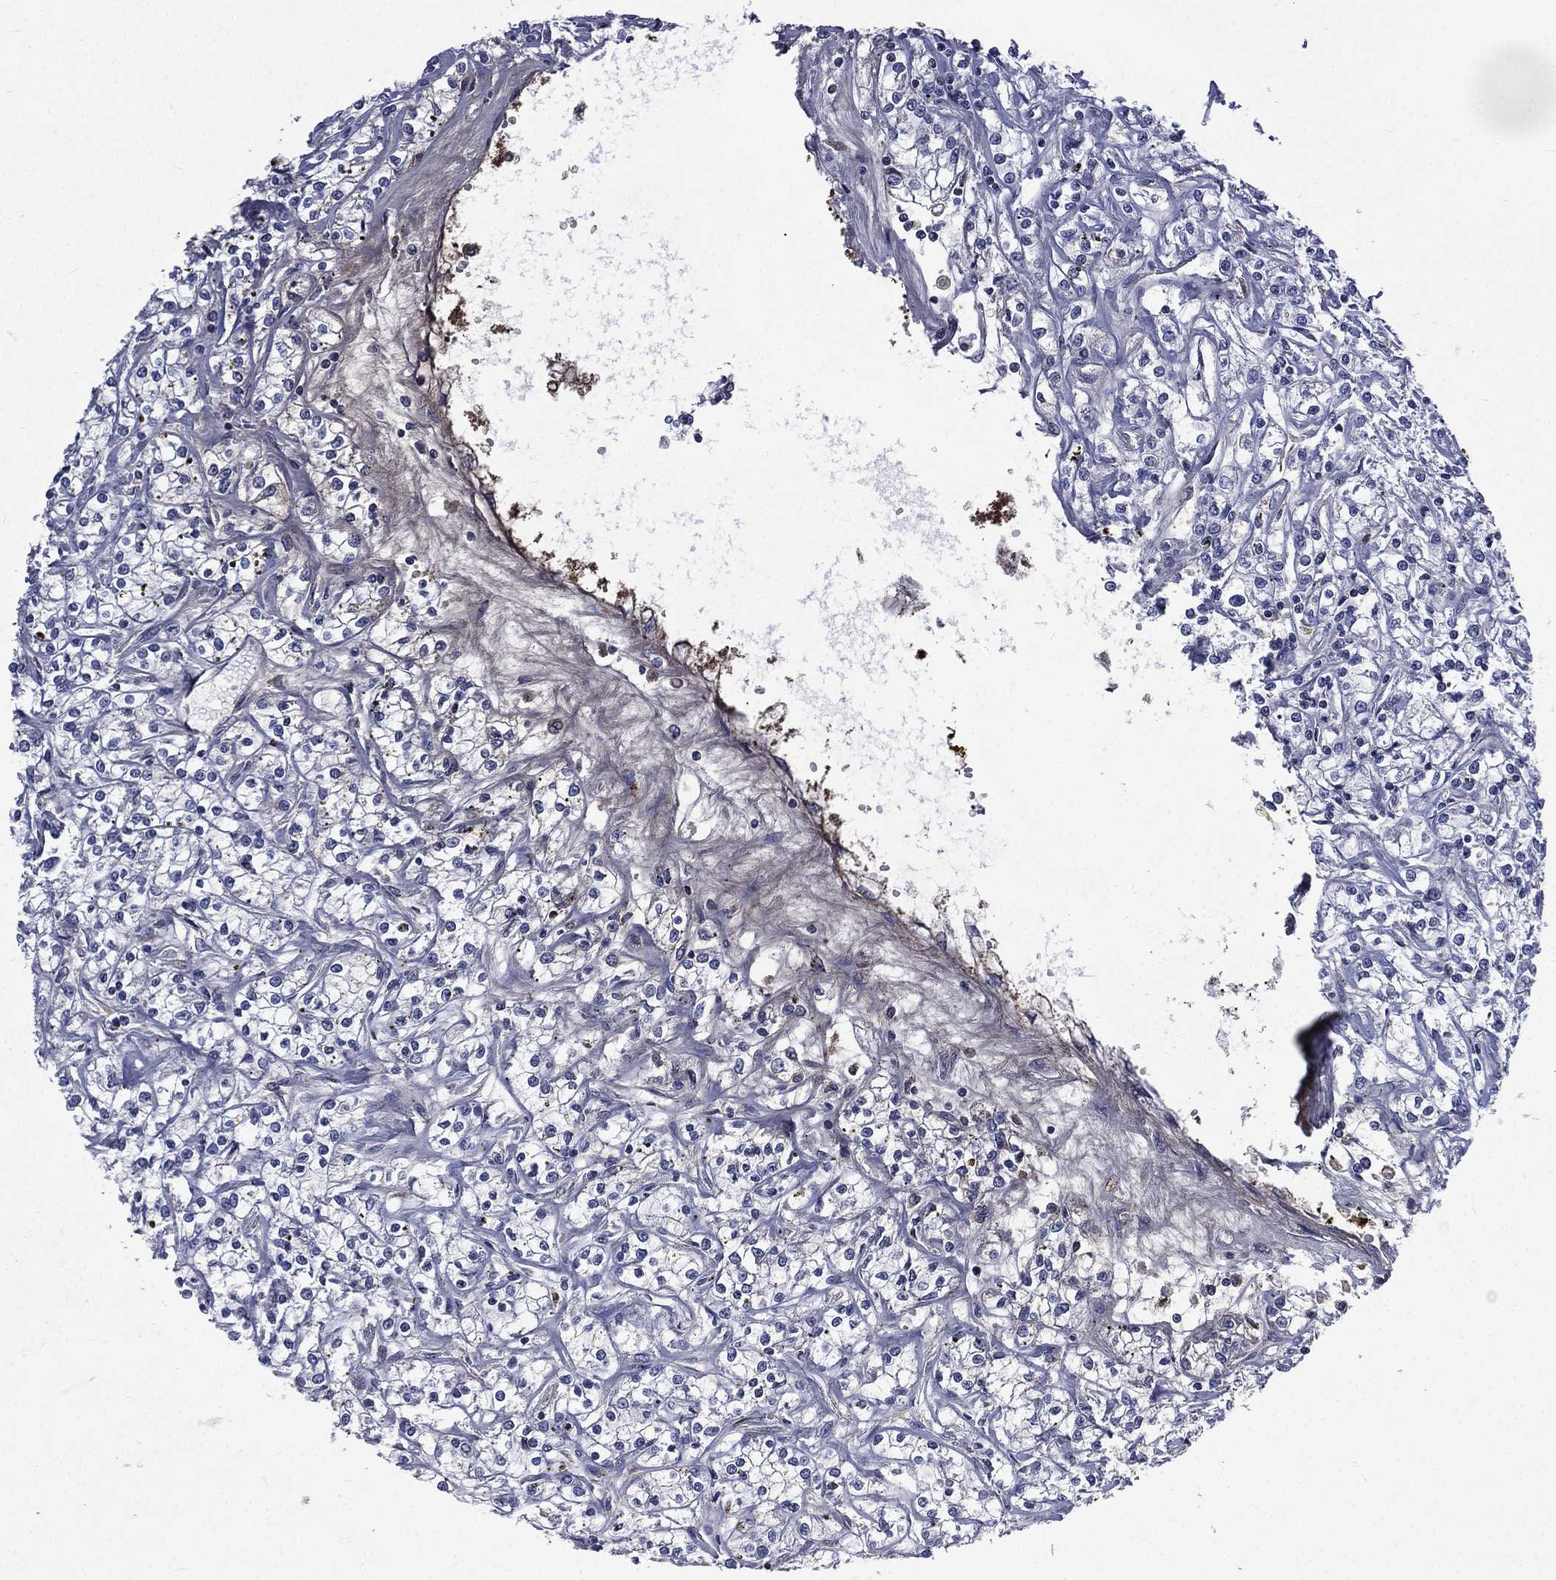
{"staining": {"intensity": "negative", "quantity": "none", "location": "none"}, "tissue": "renal cancer", "cell_type": "Tumor cells", "image_type": "cancer", "snomed": [{"axis": "morphology", "description": "Adenocarcinoma, NOS"}, {"axis": "topography", "description": "Kidney"}], "caption": "The image exhibits no significant positivity in tumor cells of renal cancer (adenocarcinoma). The staining is performed using DAB (3,3'-diaminobenzidine) brown chromogen with nuclei counter-stained in using hematoxylin.", "gene": "FGG", "patient": {"sex": "female", "age": 59}}